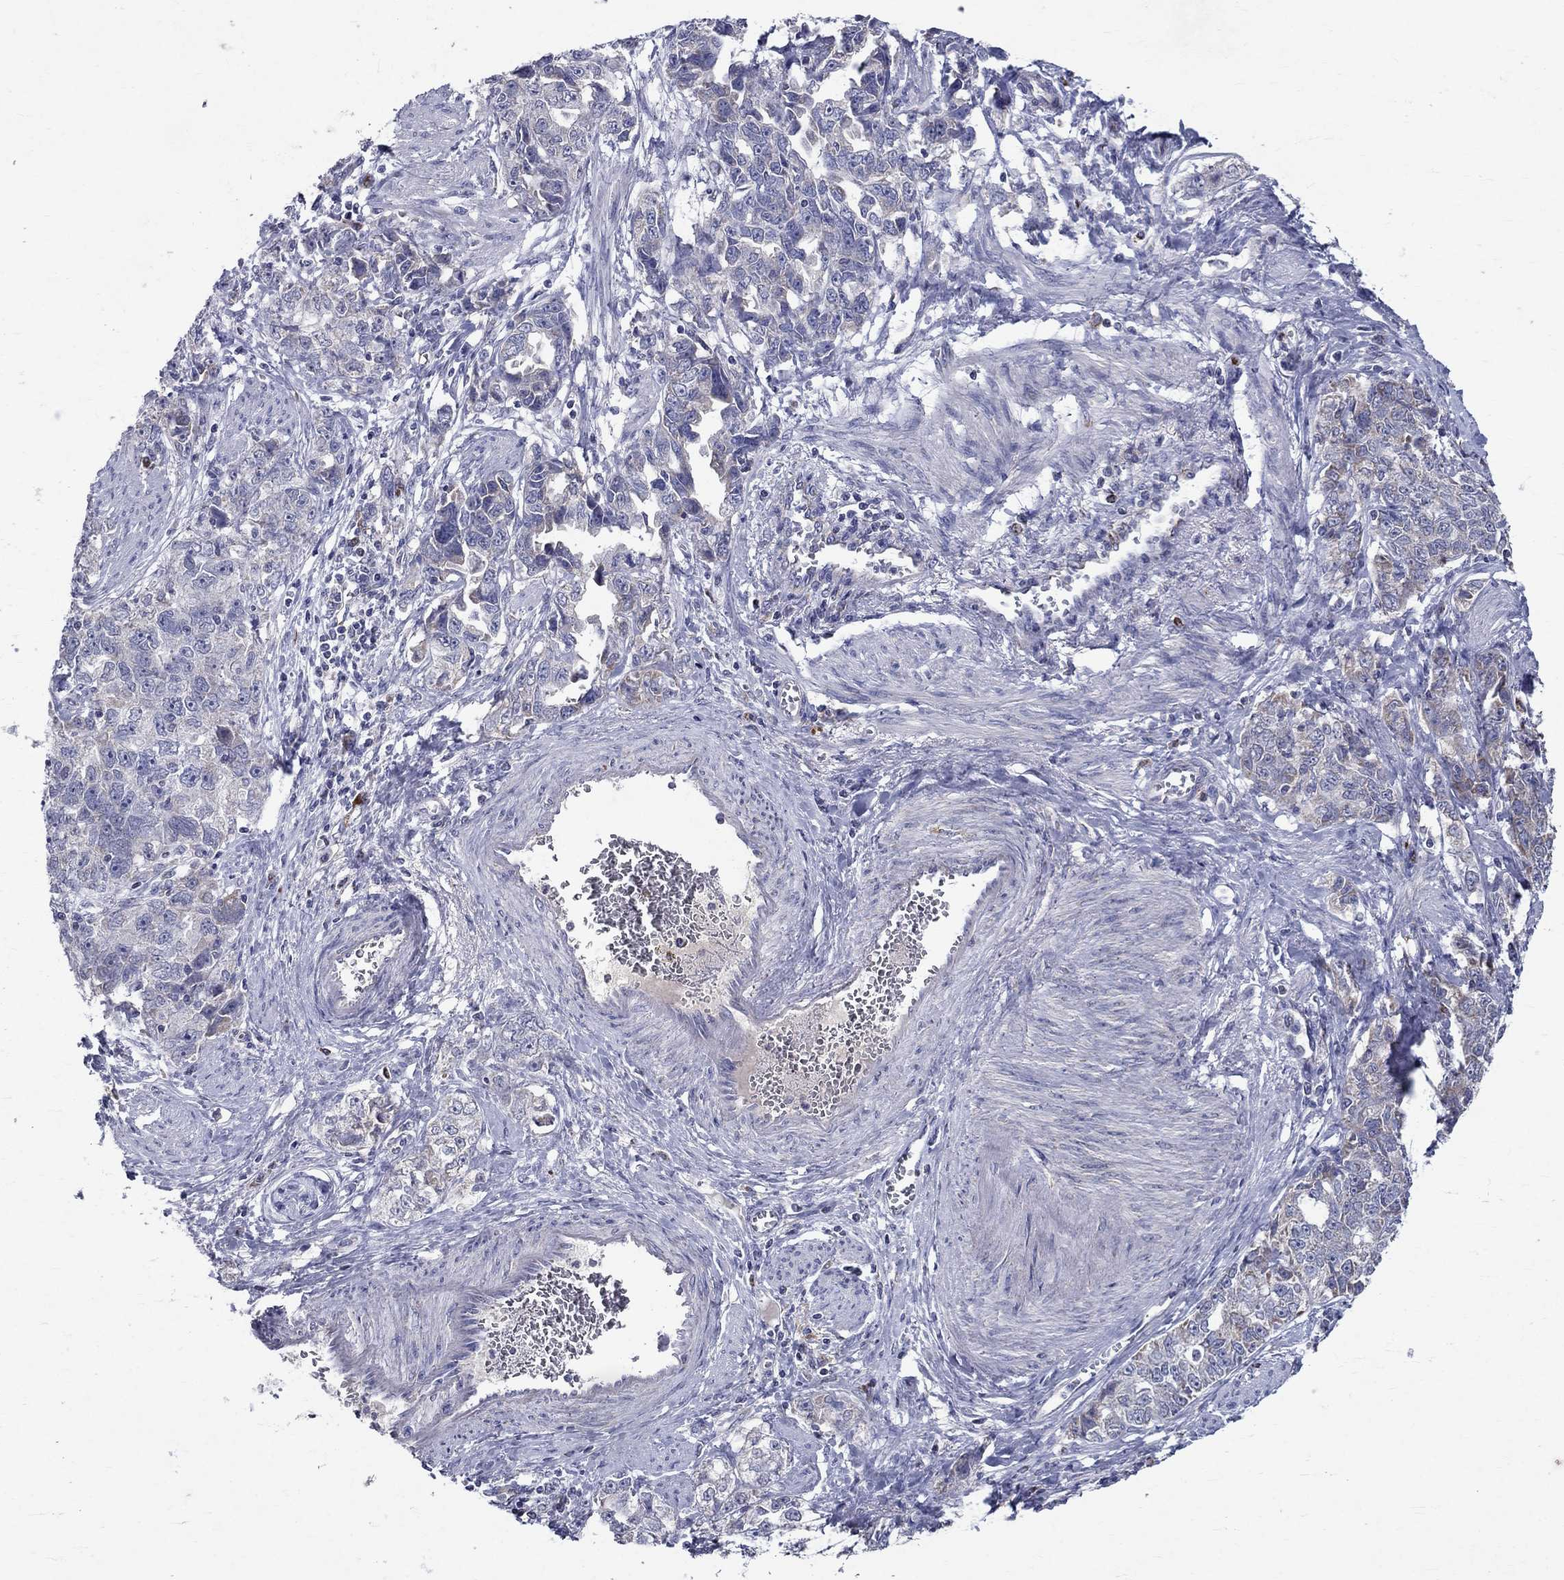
{"staining": {"intensity": "negative", "quantity": "none", "location": "none"}, "tissue": "ovarian cancer", "cell_type": "Tumor cells", "image_type": "cancer", "snomed": [{"axis": "morphology", "description": "Cystadenocarcinoma, serous, NOS"}, {"axis": "topography", "description": "Ovary"}], "caption": "This is an IHC histopathology image of ovarian cancer (serous cystadenocarcinoma). There is no staining in tumor cells.", "gene": "SLC4A10", "patient": {"sex": "female", "age": 51}}